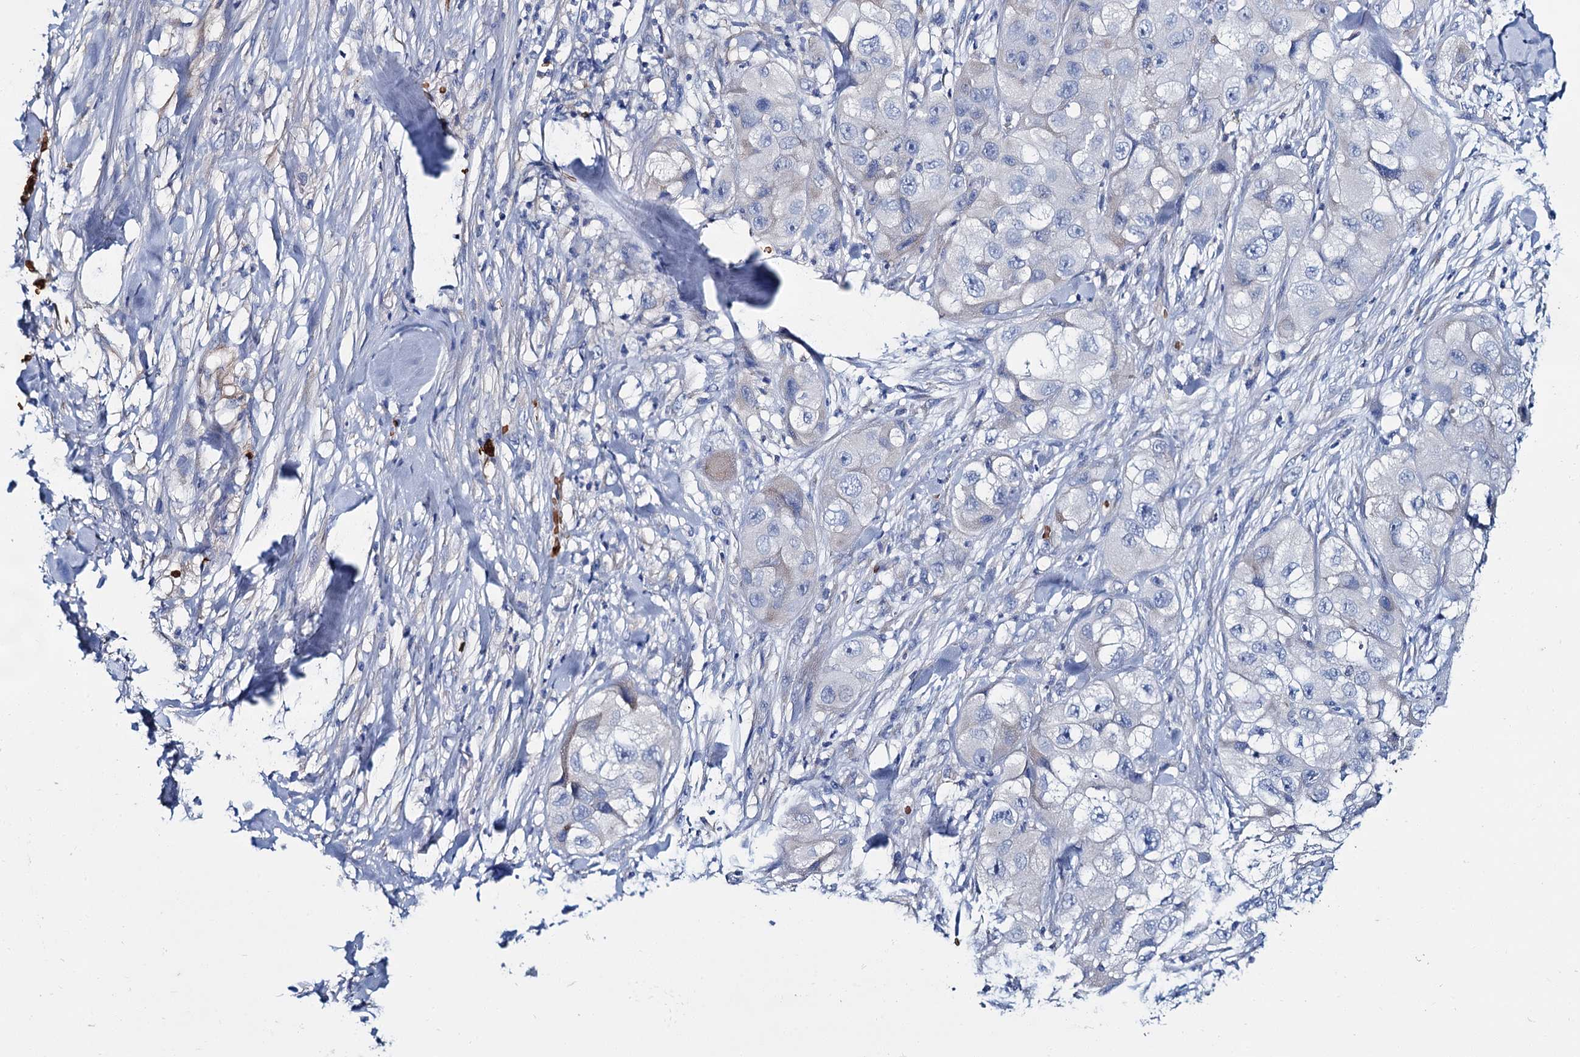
{"staining": {"intensity": "negative", "quantity": "none", "location": "none"}, "tissue": "skin cancer", "cell_type": "Tumor cells", "image_type": "cancer", "snomed": [{"axis": "morphology", "description": "Squamous cell carcinoma, NOS"}, {"axis": "topography", "description": "Skin"}, {"axis": "topography", "description": "Subcutis"}], "caption": "DAB immunohistochemical staining of human skin cancer (squamous cell carcinoma) displays no significant staining in tumor cells. (DAB (3,3'-diaminobenzidine) immunohistochemistry (IHC), high magnification).", "gene": "ATG2A", "patient": {"sex": "male", "age": 73}}